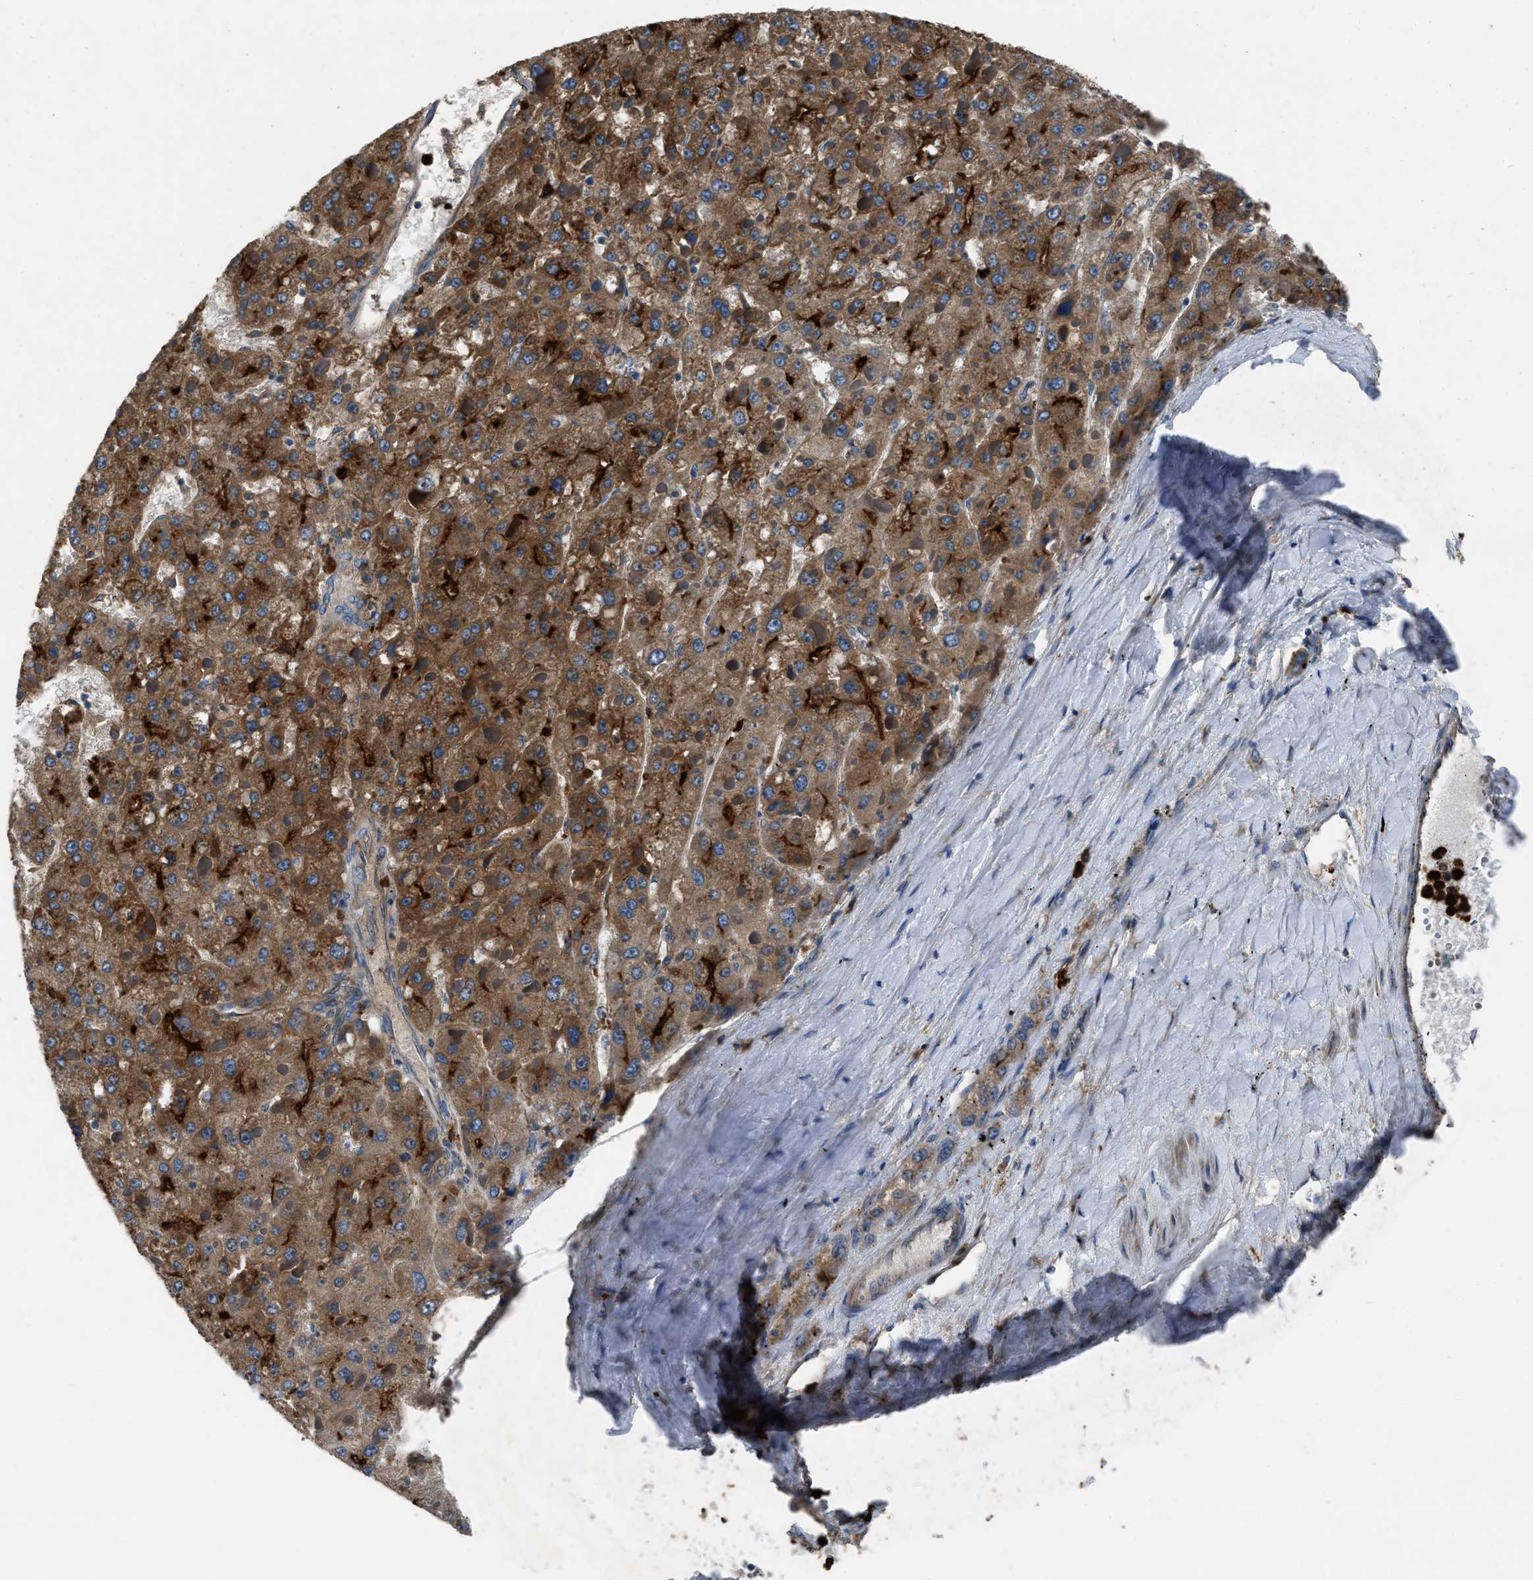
{"staining": {"intensity": "strong", "quantity": ">75%", "location": "cytoplasmic/membranous"}, "tissue": "liver cancer", "cell_type": "Tumor cells", "image_type": "cancer", "snomed": [{"axis": "morphology", "description": "Carcinoma, Hepatocellular, NOS"}, {"axis": "topography", "description": "Liver"}], "caption": "Protein staining displays strong cytoplasmic/membranous positivity in about >75% of tumor cells in hepatocellular carcinoma (liver).", "gene": "ANGPT1", "patient": {"sex": "female", "age": 73}}